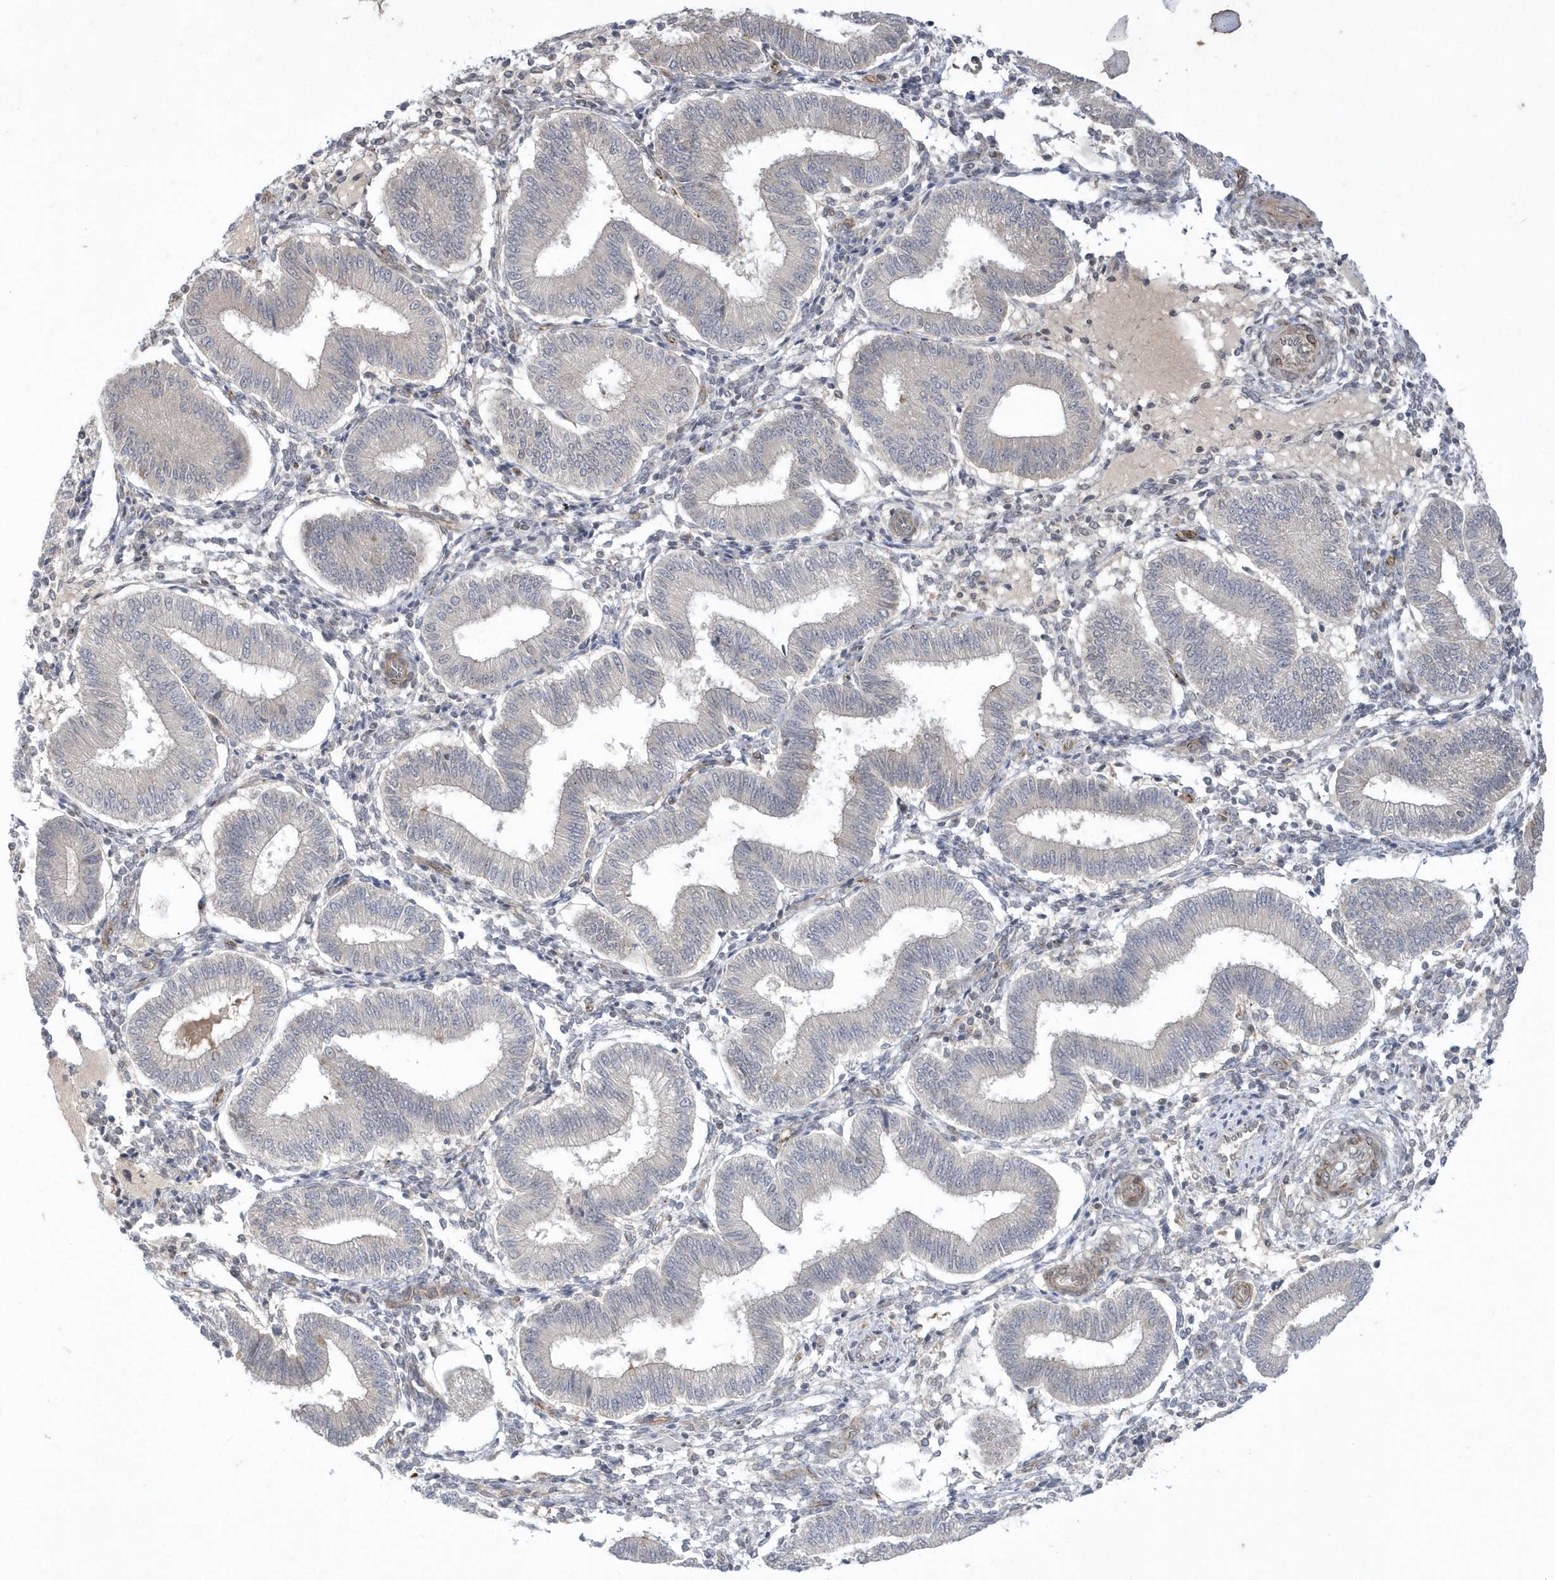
{"staining": {"intensity": "negative", "quantity": "none", "location": "none"}, "tissue": "endometrium", "cell_type": "Cells in endometrial stroma", "image_type": "normal", "snomed": [{"axis": "morphology", "description": "Normal tissue, NOS"}, {"axis": "topography", "description": "Endometrium"}], "caption": "Immunohistochemistry of normal endometrium demonstrates no positivity in cells in endometrial stroma.", "gene": "DHX57", "patient": {"sex": "female", "age": 39}}